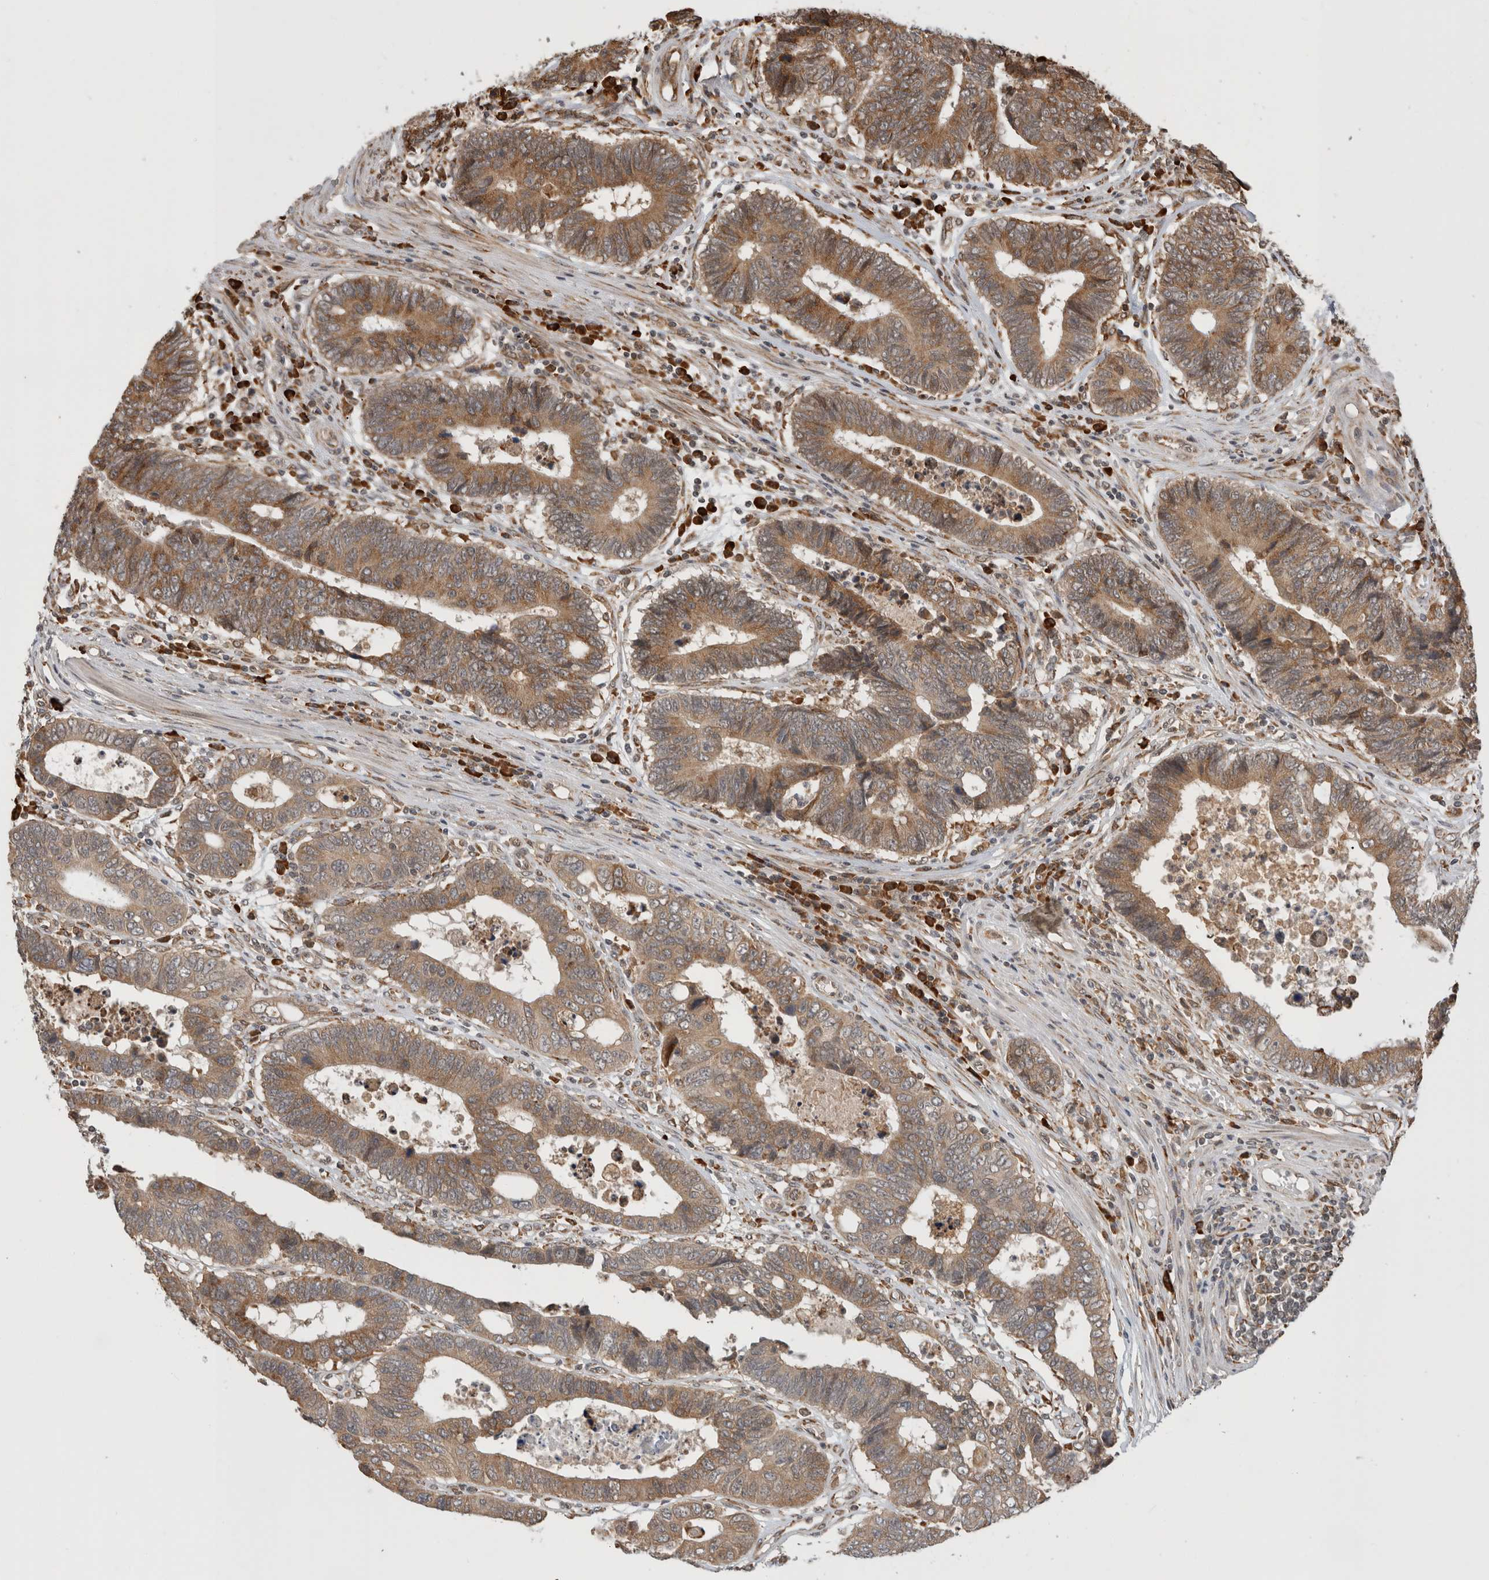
{"staining": {"intensity": "moderate", "quantity": ">75%", "location": "cytoplasmic/membranous"}, "tissue": "colorectal cancer", "cell_type": "Tumor cells", "image_type": "cancer", "snomed": [{"axis": "morphology", "description": "Adenocarcinoma, NOS"}, {"axis": "topography", "description": "Rectum"}], "caption": "Moderate cytoplasmic/membranous expression for a protein is appreciated in about >75% of tumor cells of colorectal adenocarcinoma using IHC.", "gene": "MS4A7", "patient": {"sex": "male", "age": 84}}